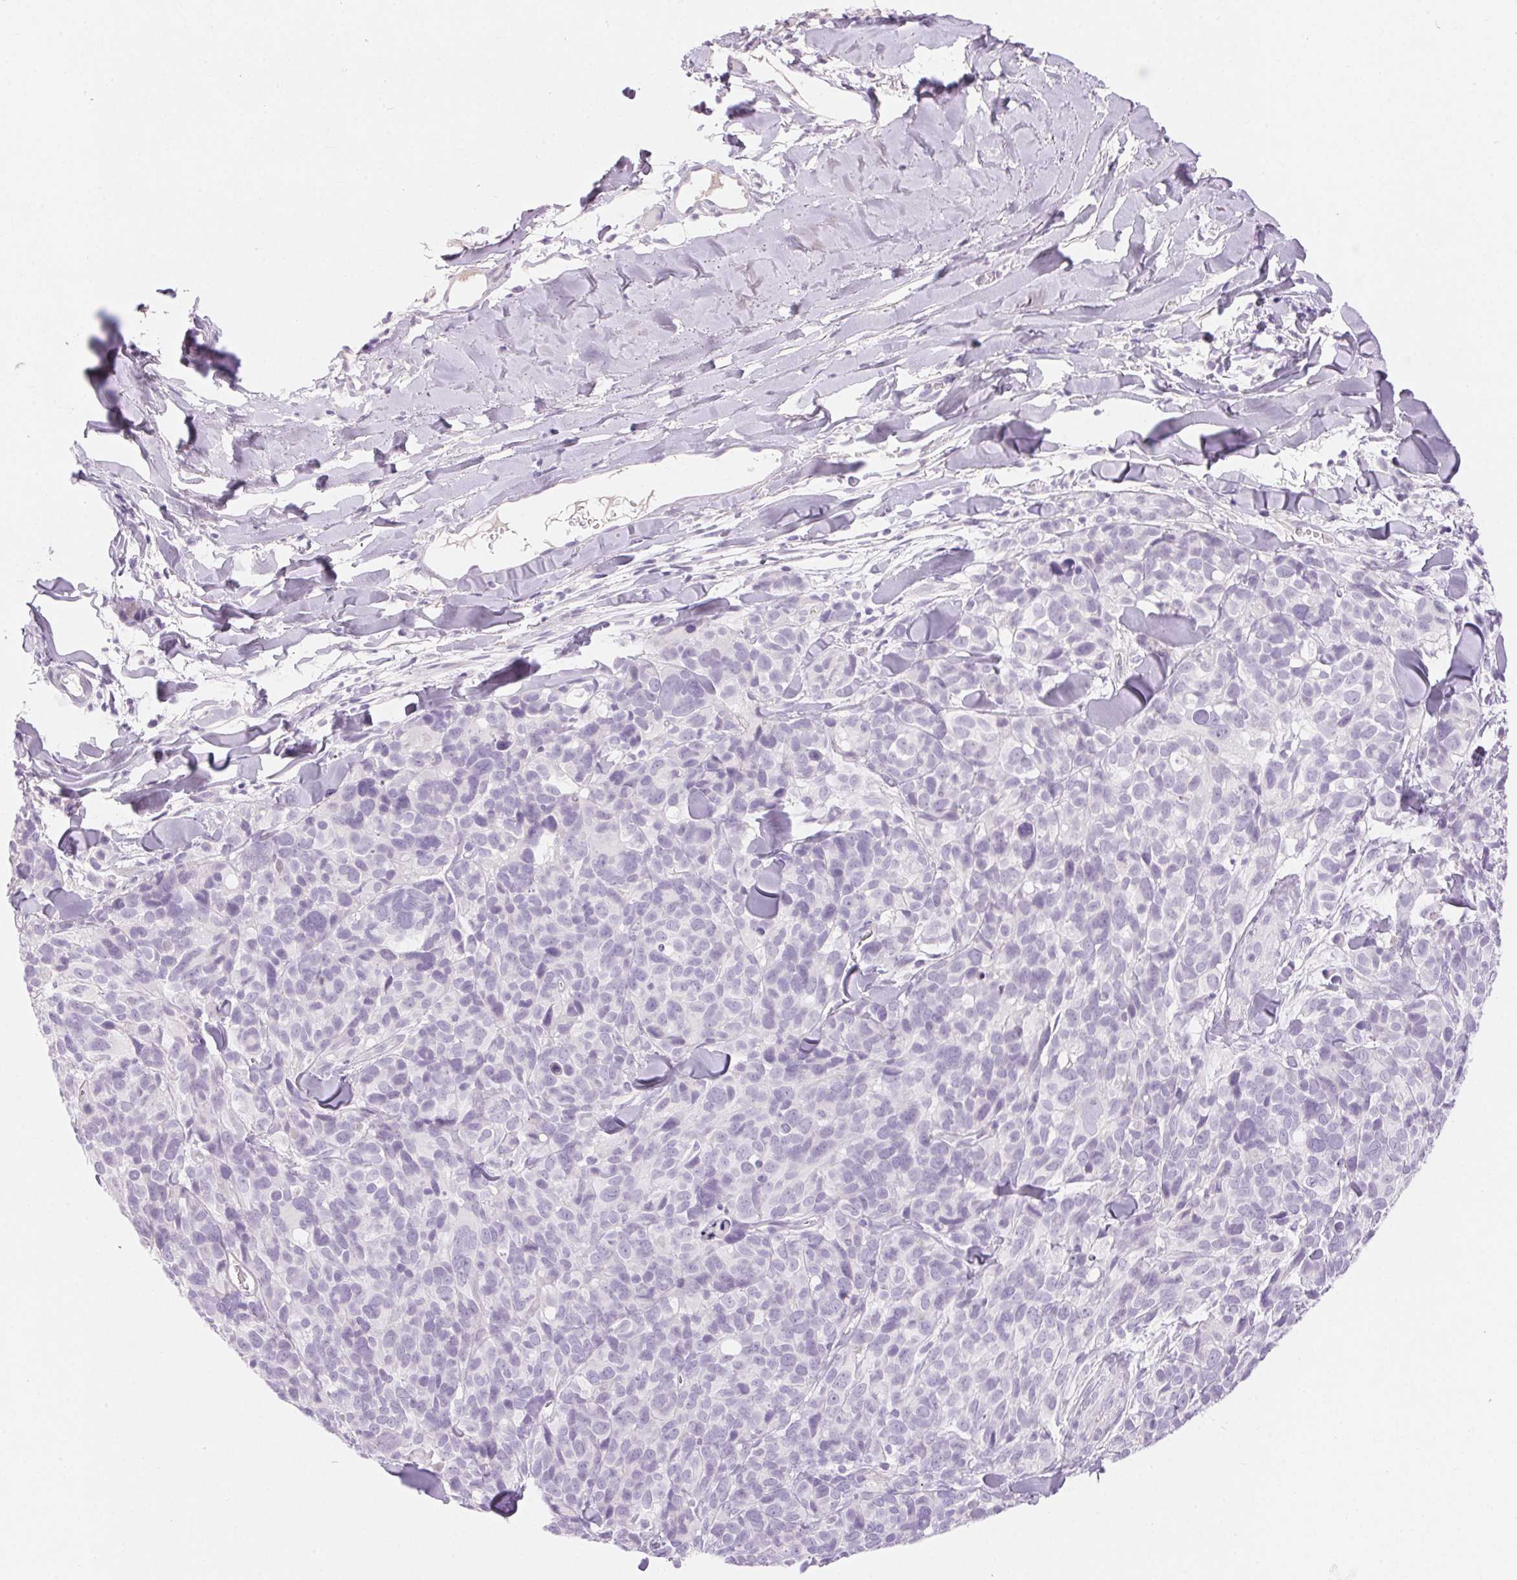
{"staining": {"intensity": "negative", "quantity": "none", "location": "none"}, "tissue": "melanoma", "cell_type": "Tumor cells", "image_type": "cancer", "snomed": [{"axis": "morphology", "description": "Malignant melanoma, NOS"}, {"axis": "topography", "description": "Skin"}], "caption": "There is no significant expression in tumor cells of malignant melanoma.", "gene": "CLDN16", "patient": {"sex": "male", "age": 51}}